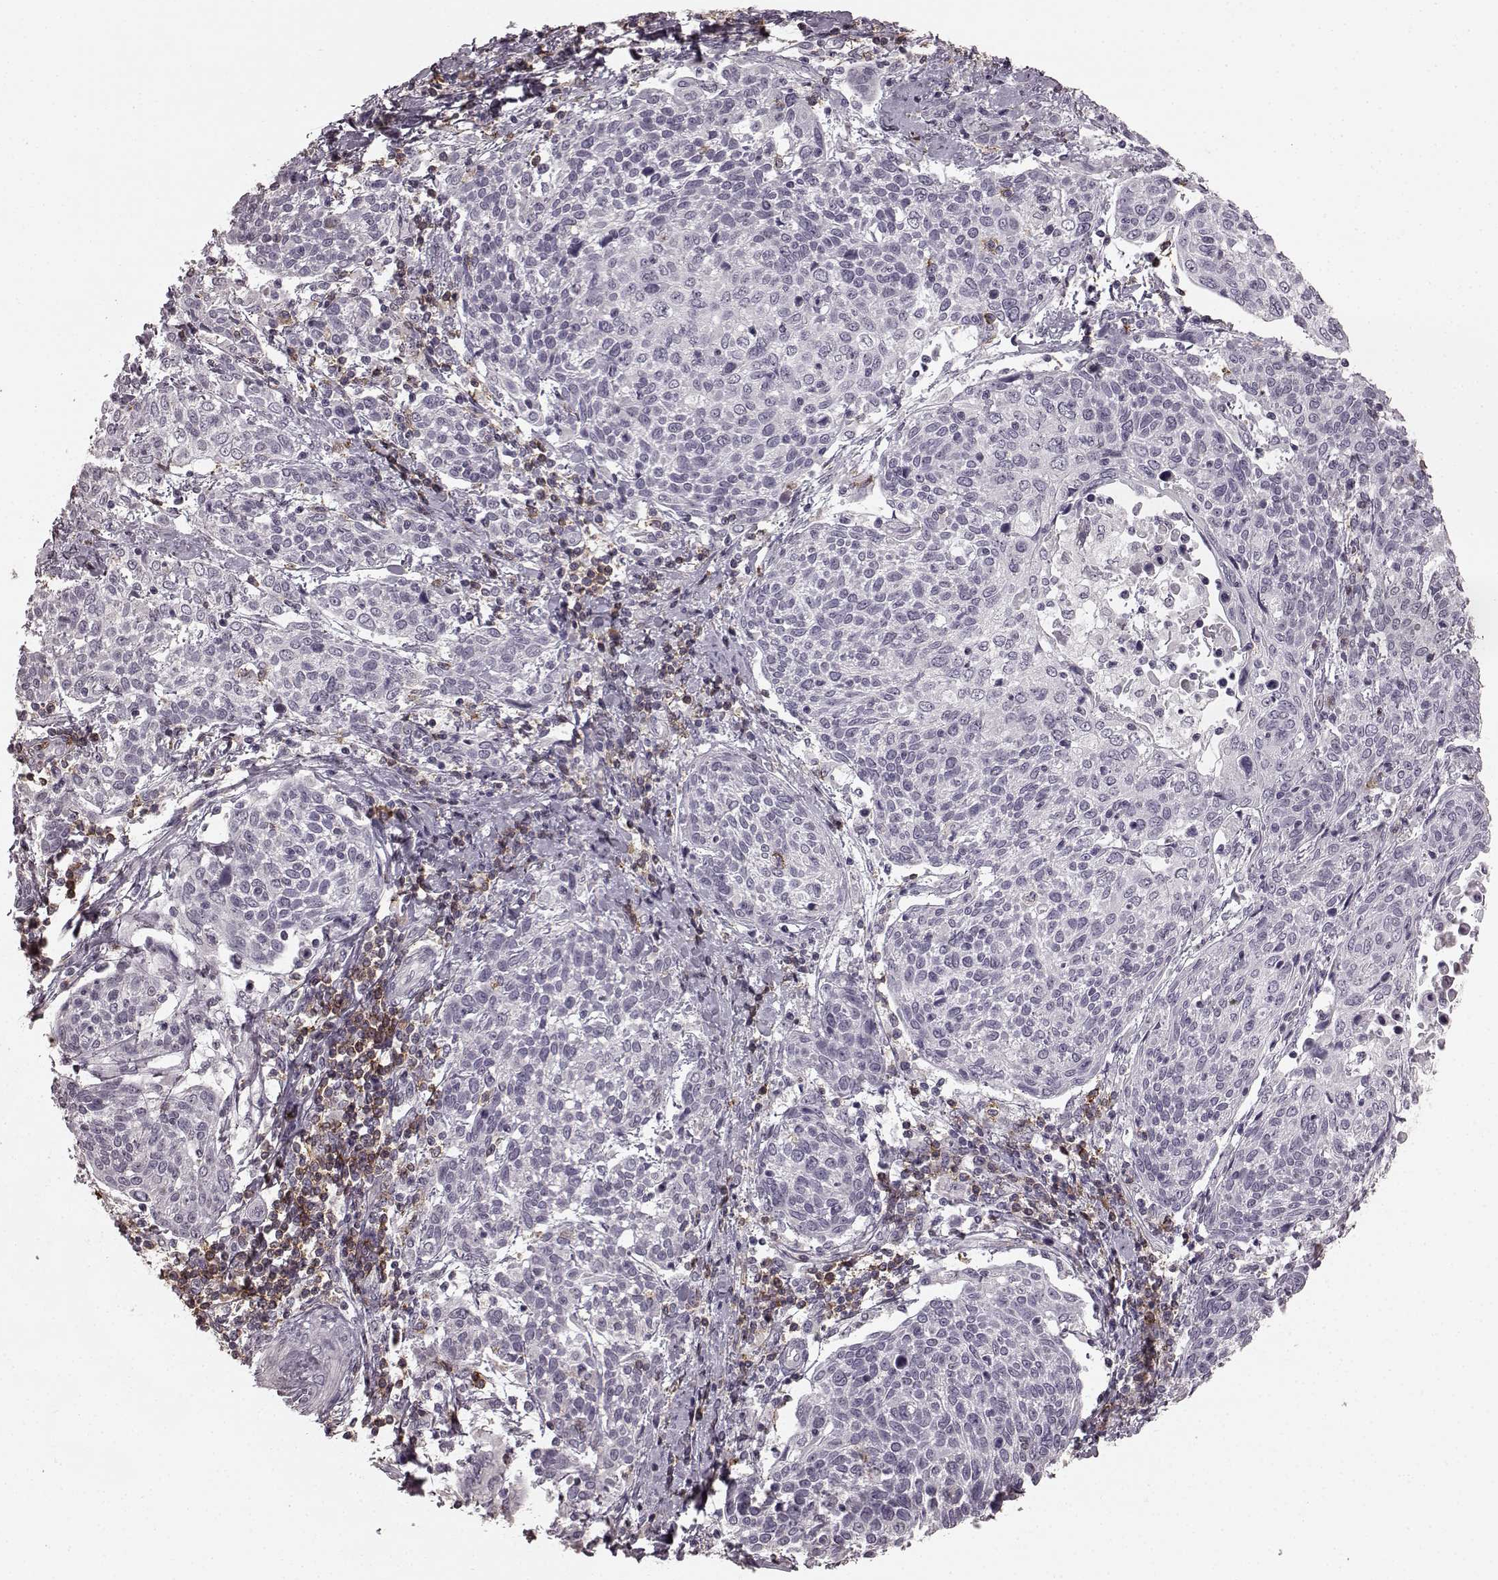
{"staining": {"intensity": "negative", "quantity": "none", "location": "none"}, "tissue": "cervical cancer", "cell_type": "Tumor cells", "image_type": "cancer", "snomed": [{"axis": "morphology", "description": "Squamous cell carcinoma, NOS"}, {"axis": "topography", "description": "Cervix"}], "caption": "An immunohistochemistry (IHC) histopathology image of squamous cell carcinoma (cervical) is shown. There is no staining in tumor cells of squamous cell carcinoma (cervical). The staining is performed using DAB brown chromogen with nuclei counter-stained in using hematoxylin.", "gene": "CD28", "patient": {"sex": "female", "age": 61}}